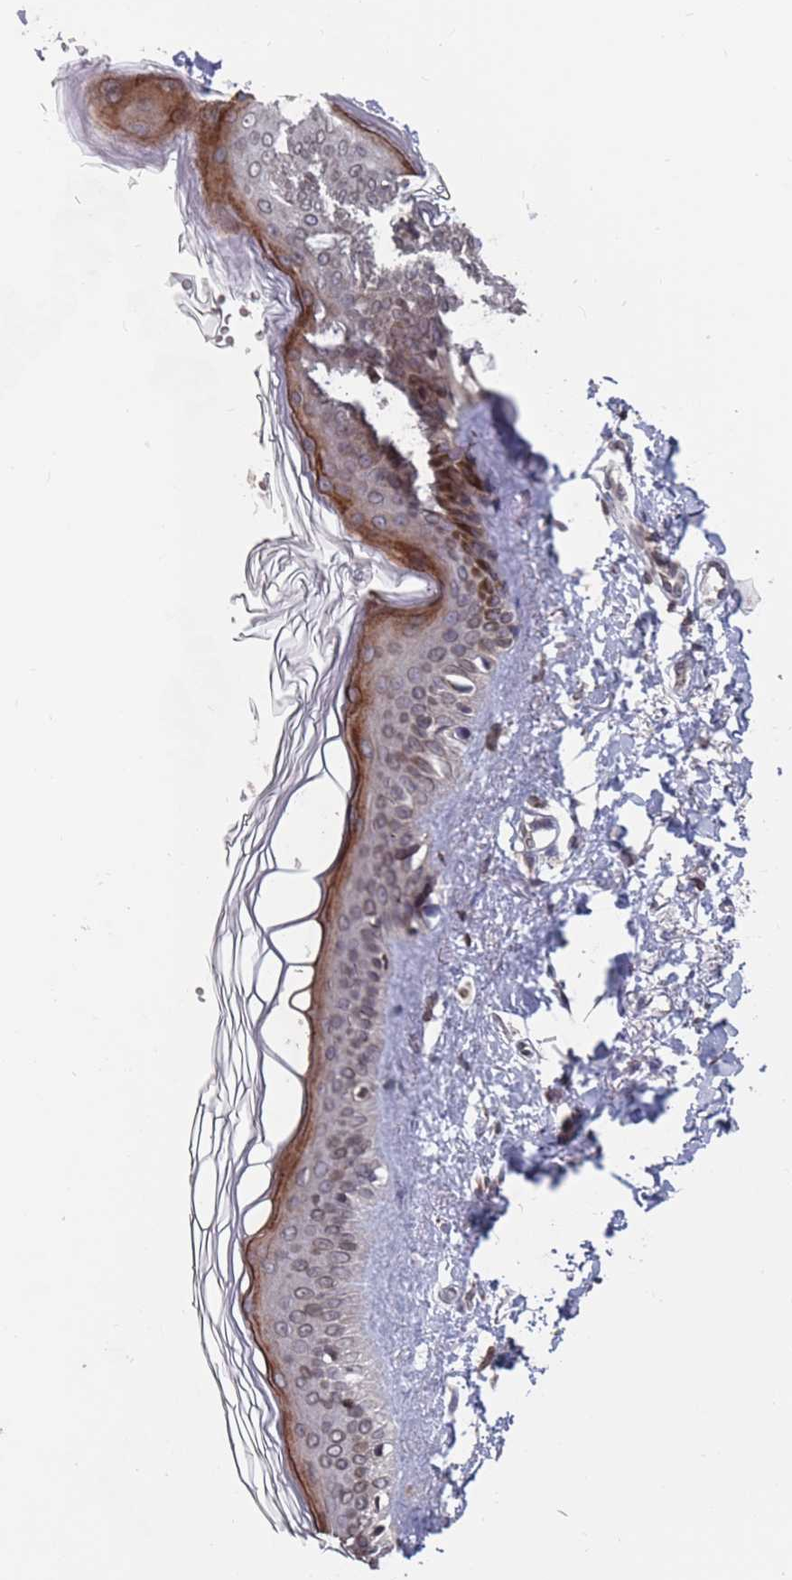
{"staining": {"intensity": "moderate", "quantity": ">75%", "location": "cytoplasmic/membranous"}, "tissue": "skin", "cell_type": "Fibroblasts", "image_type": "normal", "snomed": [{"axis": "morphology", "description": "Normal tissue, NOS"}, {"axis": "topography", "description": "Skin"}], "caption": "A histopathology image of skin stained for a protein shows moderate cytoplasmic/membranous brown staining in fibroblasts. The staining is performed using DAB (3,3'-diaminobenzidine) brown chromogen to label protein expression. The nuclei are counter-stained blue using hematoxylin.", "gene": "SDHAF3", "patient": {"sex": "female", "age": 58}}